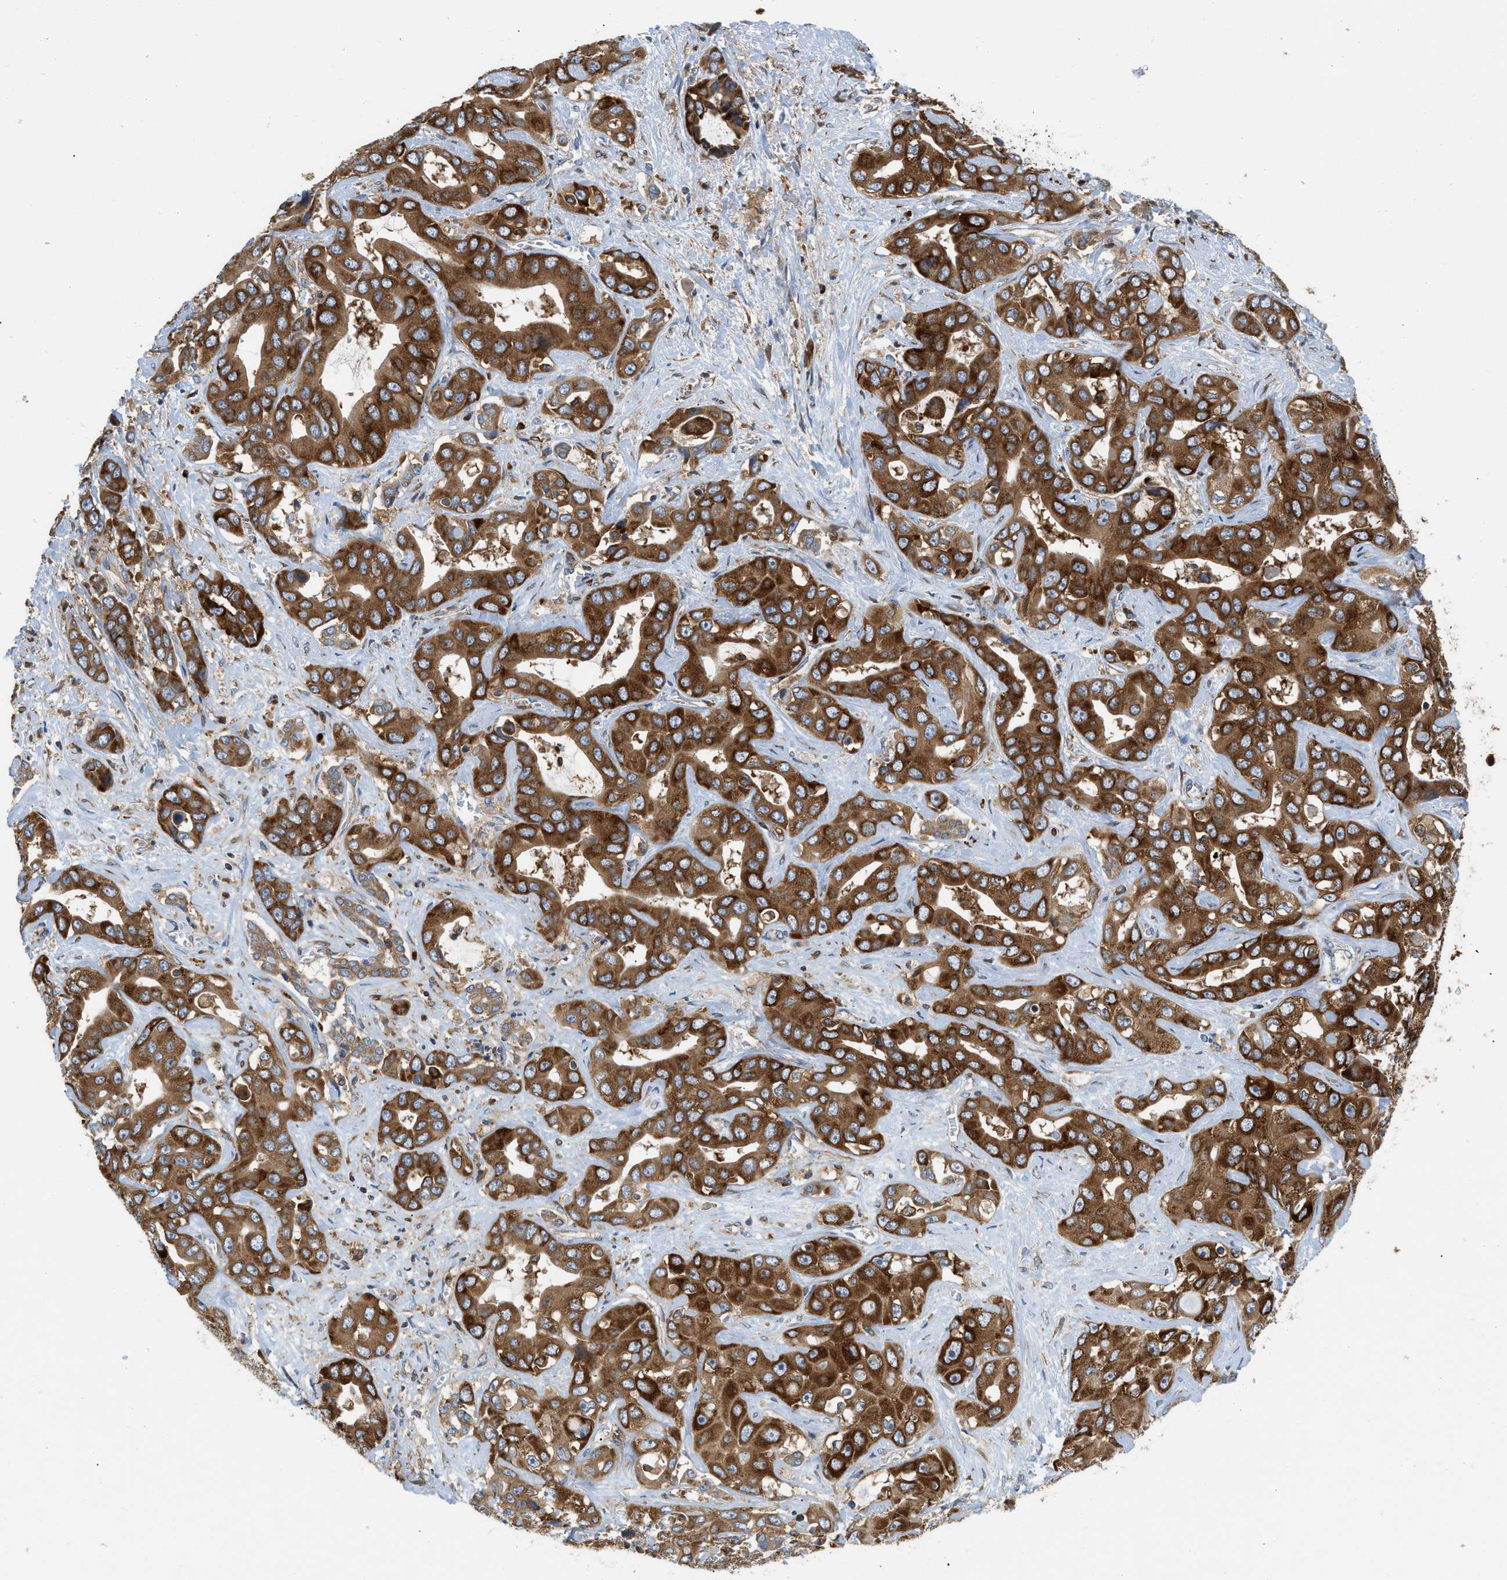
{"staining": {"intensity": "strong", "quantity": ">75%", "location": "cytoplasmic/membranous"}, "tissue": "liver cancer", "cell_type": "Tumor cells", "image_type": "cancer", "snomed": [{"axis": "morphology", "description": "Cholangiocarcinoma"}, {"axis": "topography", "description": "Liver"}], "caption": "DAB immunohistochemical staining of human cholangiocarcinoma (liver) shows strong cytoplasmic/membranous protein positivity in approximately >75% of tumor cells. (DAB (3,3'-diaminobenzidine) IHC, brown staining for protein, blue staining for nuclei).", "gene": "GPAT4", "patient": {"sex": "female", "age": 52}}